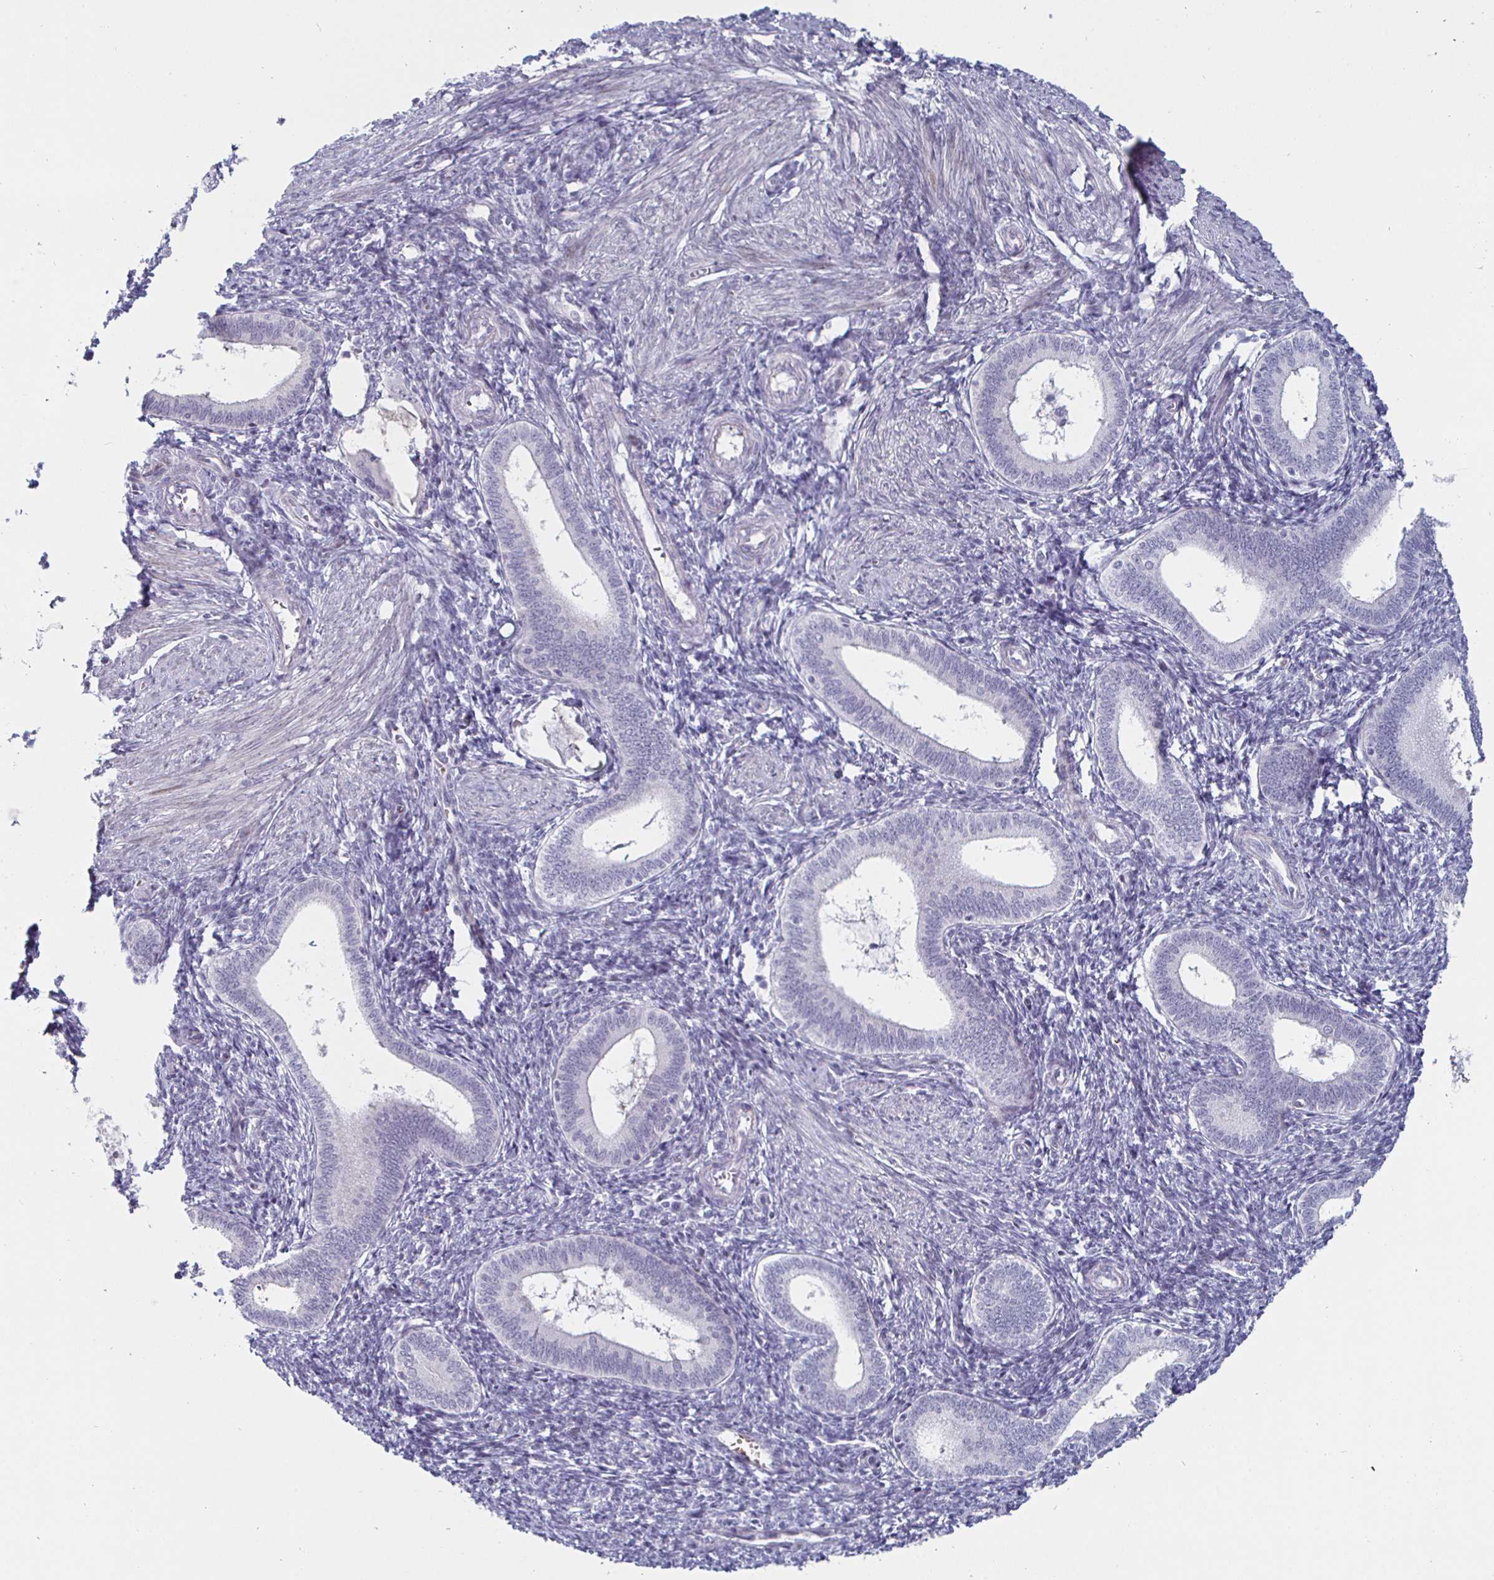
{"staining": {"intensity": "negative", "quantity": "none", "location": "none"}, "tissue": "endometrium", "cell_type": "Cells in endometrial stroma", "image_type": "normal", "snomed": [{"axis": "morphology", "description": "Normal tissue, NOS"}, {"axis": "topography", "description": "Endometrium"}], "caption": "Cells in endometrial stroma are negative for protein expression in normal human endometrium. (DAB (3,3'-diaminobenzidine) immunohistochemistry with hematoxylin counter stain).", "gene": "DMRTB1", "patient": {"sex": "female", "age": 41}}